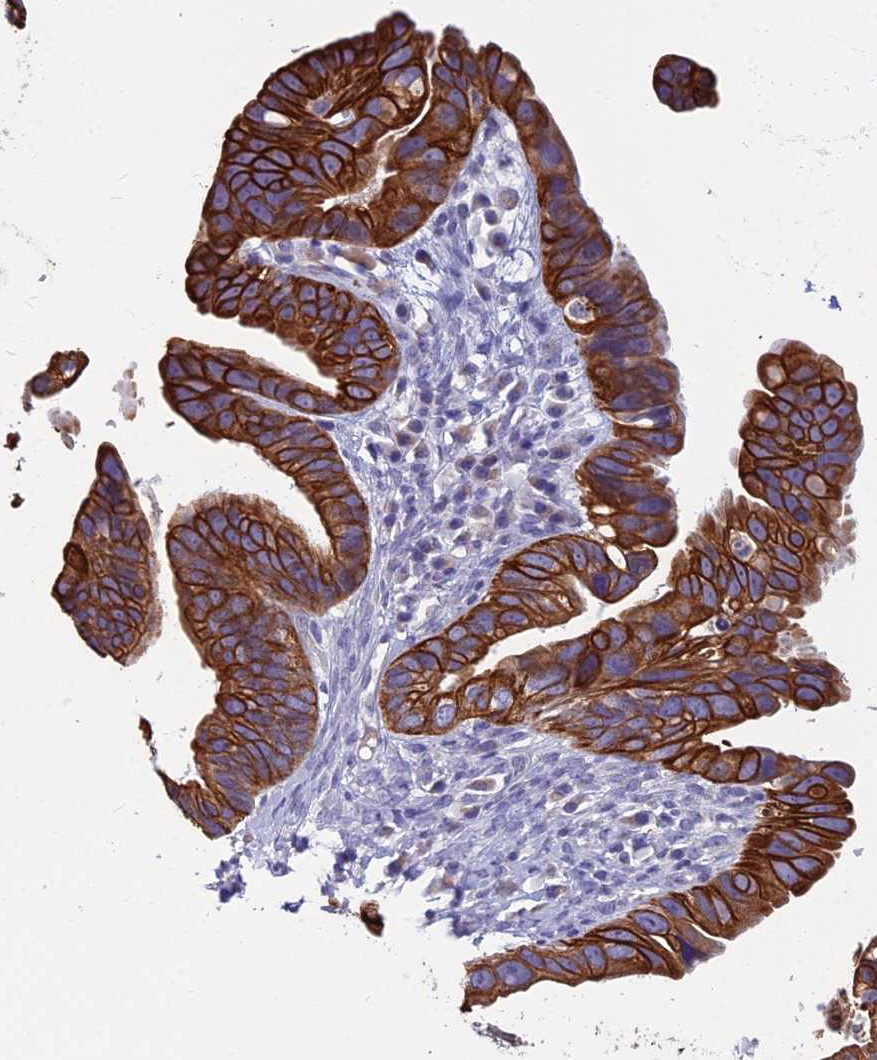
{"staining": {"intensity": "strong", "quantity": ">75%", "location": "cytoplasmic/membranous"}, "tissue": "ovarian cancer", "cell_type": "Tumor cells", "image_type": "cancer", "snomed": [{"axis": "morphology", "description": "Cystadenocarcinoma, serous, NOS"}, {"axis": "topography", "description": "Ovary"}], "caption": "This photomicrograph demonstrates immunohistochemistry (IHC) staining of human ovarian serous cystadenocarcinoma, with high strong cytoplasmic/membranous staining in about >75% of tumor cells.", "gene": "RBM41", "patient": {"sex": "female", "age": 56}}